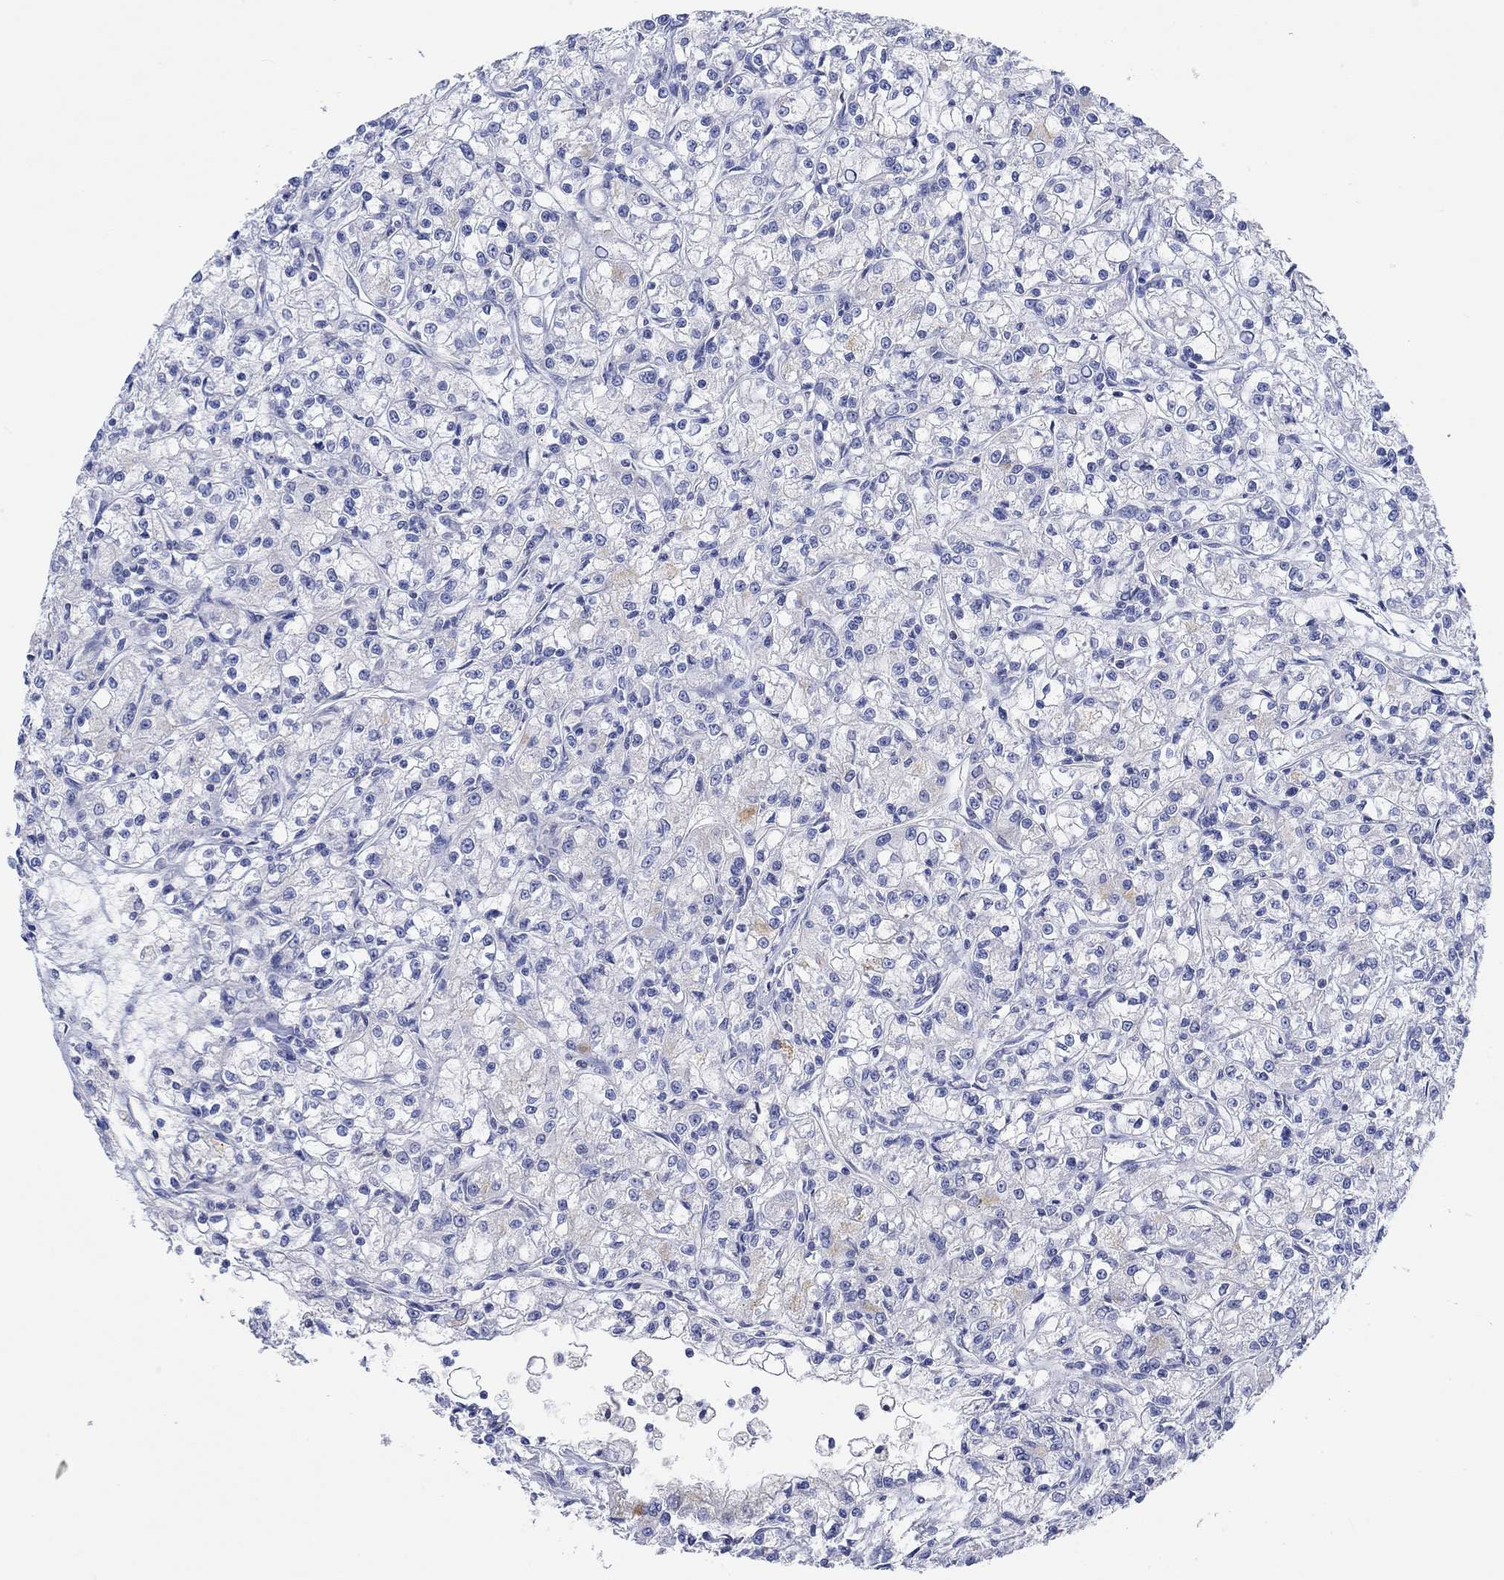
{"staining": {"intensity": "negative", "quantity": "none", "location": "none"}, "tissue": "renal cancer", "cell_type": "Tumor cells", "image_type": "cancer", "snomed": [{"axis": "morphology", "description": "Adenocarcinoma, NOS"}, {"axis": "topography", "description": "Kidney"}], "caption": "Micrograph shows no protein positivity in tumor cells of adenocarcinoma (renal) tissue.", "gene": "GCM1", "patient": {"sex": "female", "age": 59}}